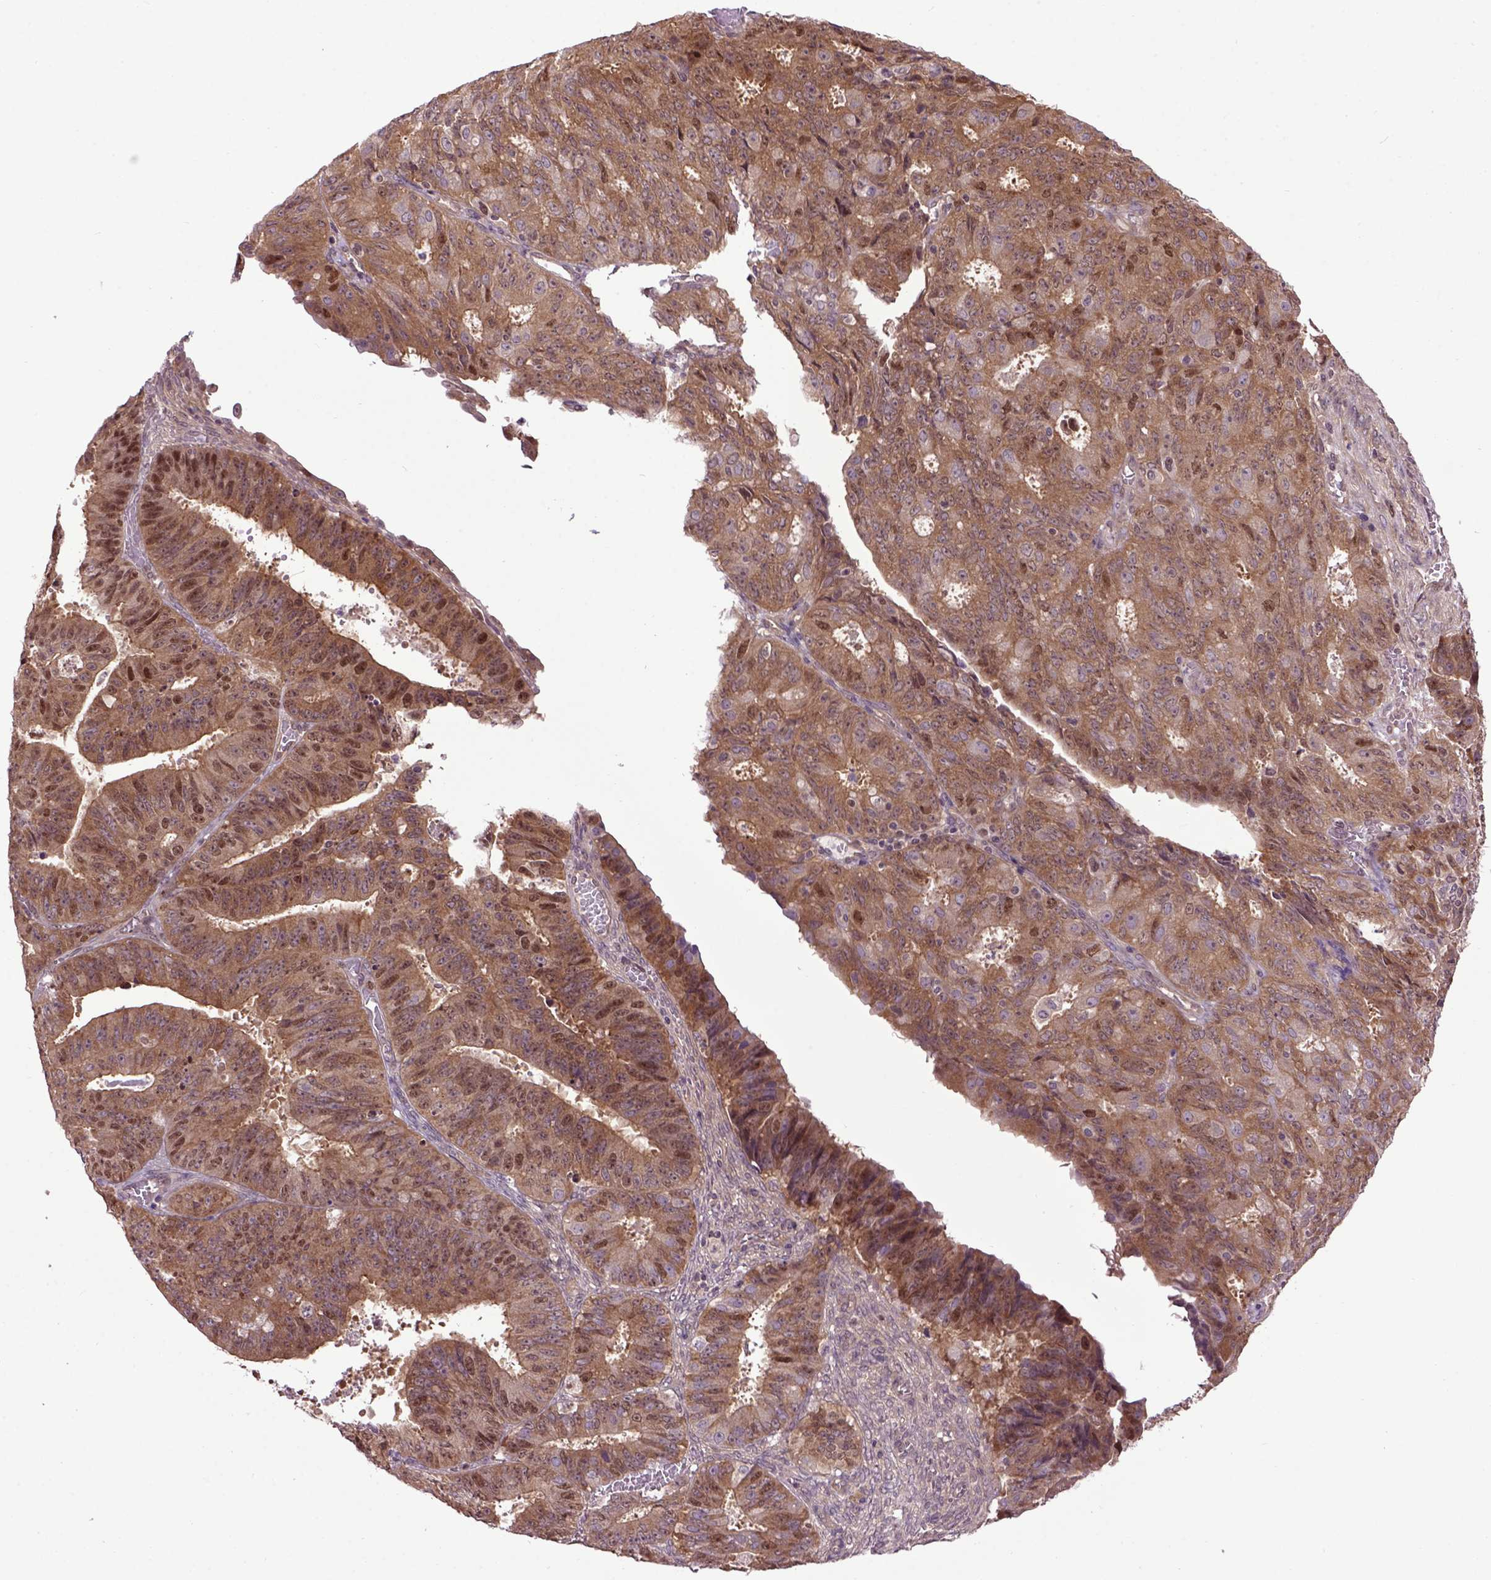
{"staining": {"intensity": "moderate", "quantity": ">75%", "location": "cytoplasmic/membranous,nuclear"}, "tissue": "ovarian cancer", "cell_type": "Tumor cells", "image_type": "cancer", "snomed": [{"axis": "morphology", "description": "Carcinoma, endometroid"}, {"axis": "topography", "description": "Ovary"}], "caption": "Immunohistochemical staining of endometroid carcinoma (ovarian) demonstrates medium levels of moderate cytoplasmic/membranous and nuclear protein expression in approximately >75% of tumor cells.", "gene": "WDR48", "patient": {"sex": "female", "age": 42}}